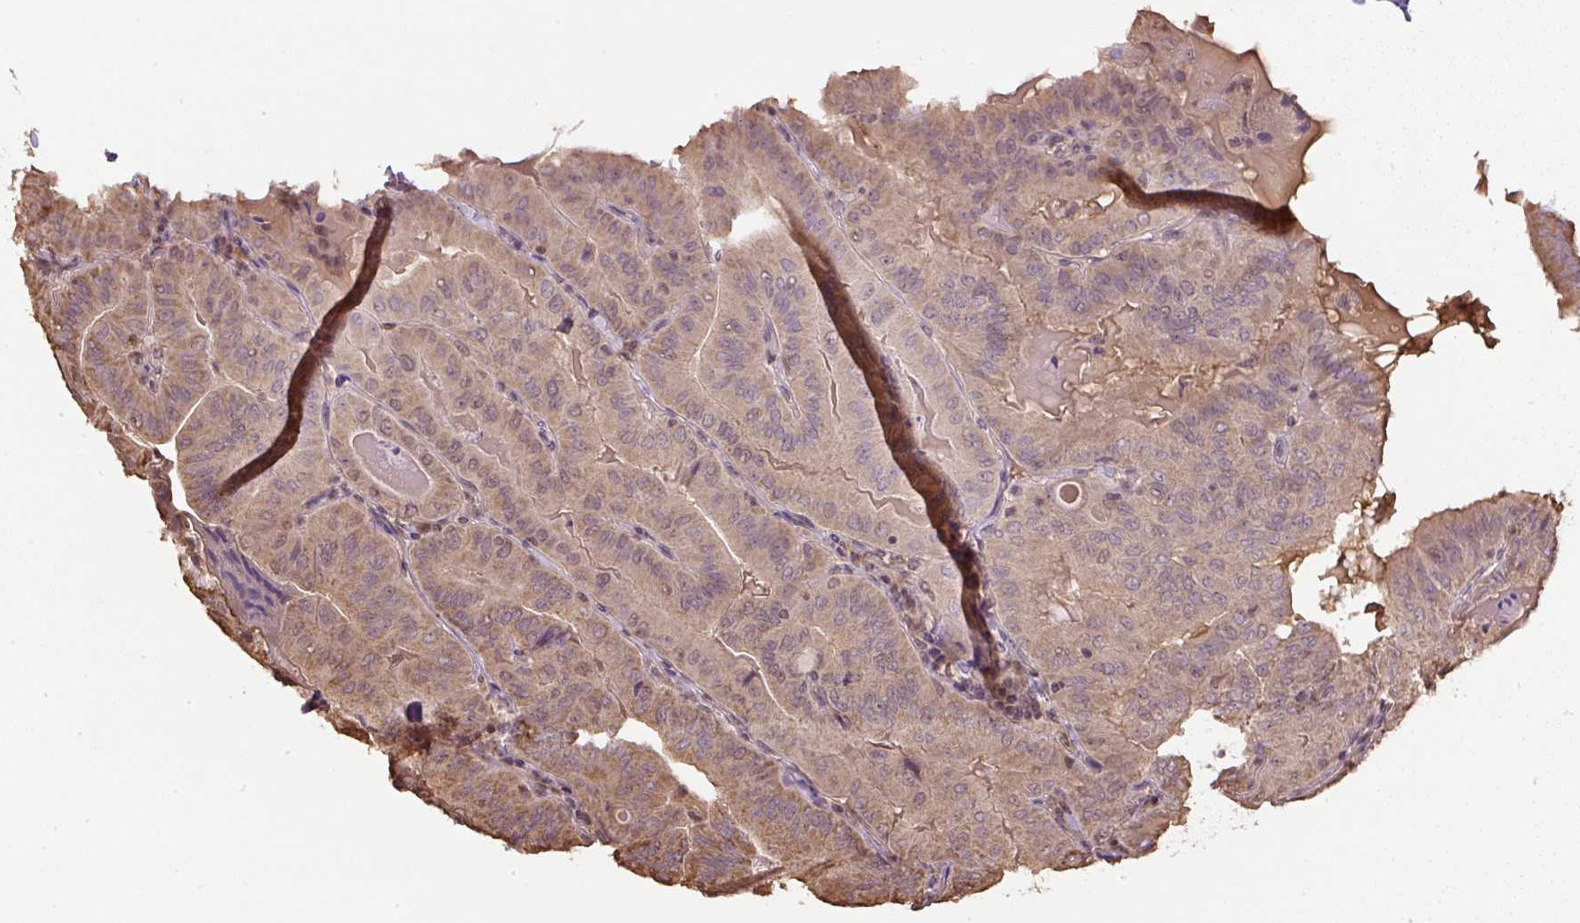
{"staining": {"intensity": "moderate", "quantity": ">75%", "location": "cytoplasmic/membranous,nuclear"}, "tissue": "thyroid cancer", "cell_type": "Tumor cells", "image_type": "cancer", "snomed": [{"axis": "morphology", "description": "Papillary adenocarcinoma, NOS"}, {"axis": "topography", "description": "Thyroid gland"}], "caption": "Immunohistochemical staining of papillary adenocarcinoma (thyroid) displays medium levels of moderate cytoplasmic/membranous and nuclear protein positivity in about >75% of tumor cells.", "gene": "TMEM170B", "patient": {"sex": "female", "age": 68}}